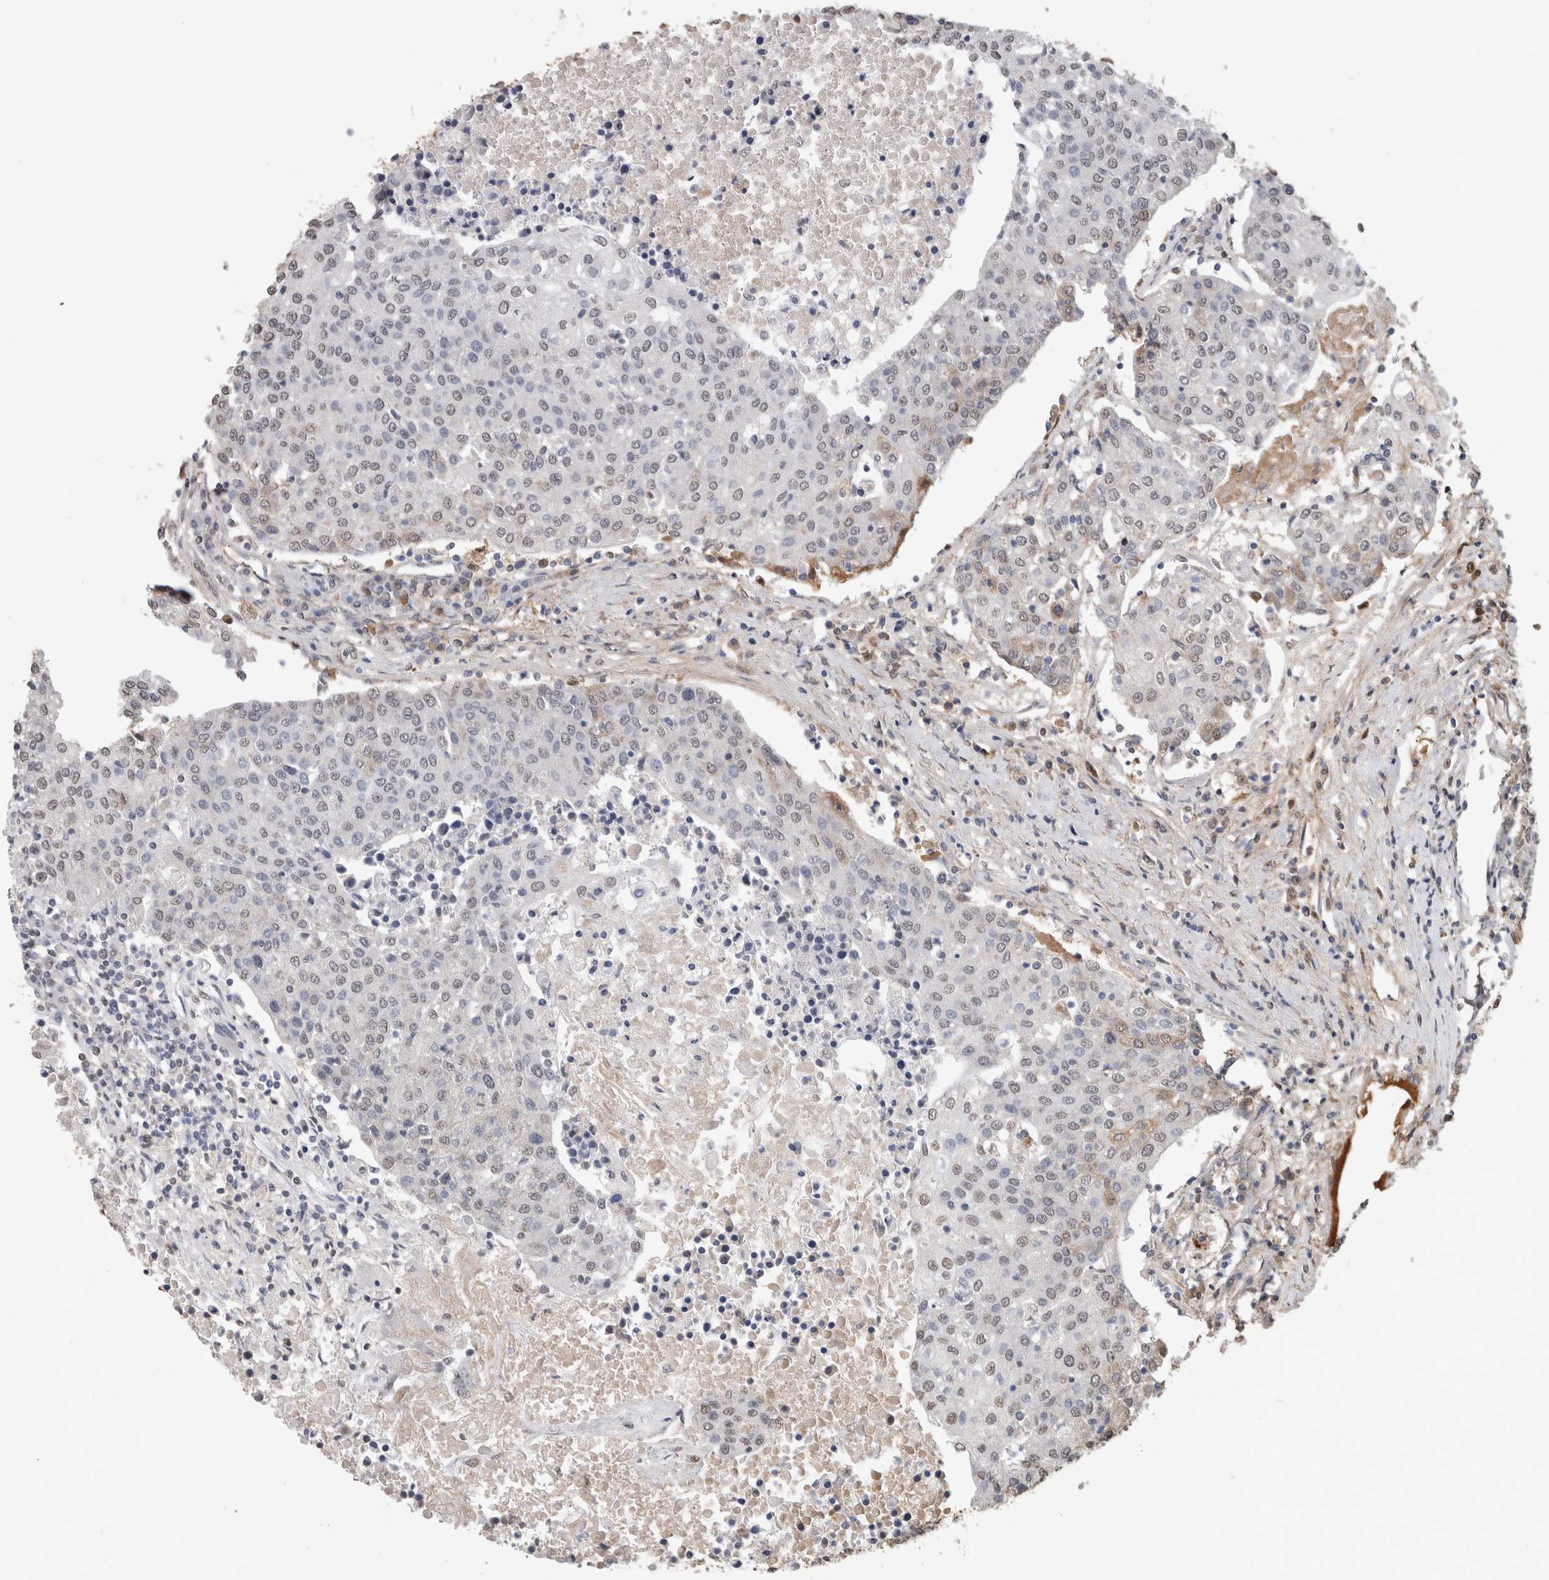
{"staining": {"intensity": "weak", "quantity": "<25%", "location": "cytoplasmic/membranous,nuclear"}, "tissue": "urothelial cancer", "cell_type": "Tumor cells", "image_type": "cancer", "snomed": [{"axis": "morphology", "description": "Urothelial carcinoma, High grade"}, {"axis": "topography", "description": "Urinary bladder"}], "caption": "The image reveals no staining of tumor cells in urothelial cancer. (Stains: DAB immunohistochemistry (IHC) with hematoxylin counter stain, Microscopy: brightfield microscopy at high magnification).", "gene": "LTBP1", "patient": {"sex": "female", "age": 85}}